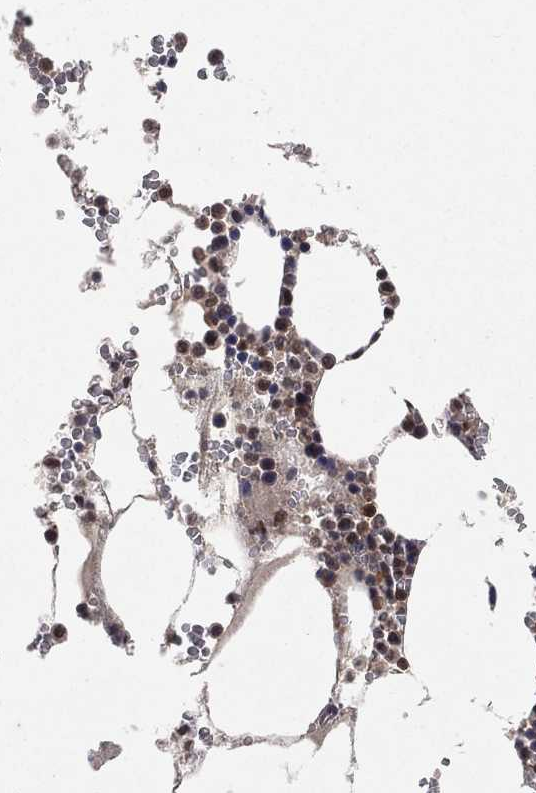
{"staining": {"intensity": "moderate", "quantity": "<25%", "location": "nuclear"}, "tissue": "bone marrow", "cell_type": "Hematopoietic cells", "image_type": "normal", "snomed": [{"axis": "morphology", "description": "Normal tissue, NOS"}, {"axis": "topography", "description": "Bone marrow"}], "caption": "Immunohistochemical staining of benign human bone marrow reveals low levels of moderate nuclear staining in about <25% of hematopoietic cells.", "gene": "WDR26", "patient": {"sex": "female", "age": 64}}